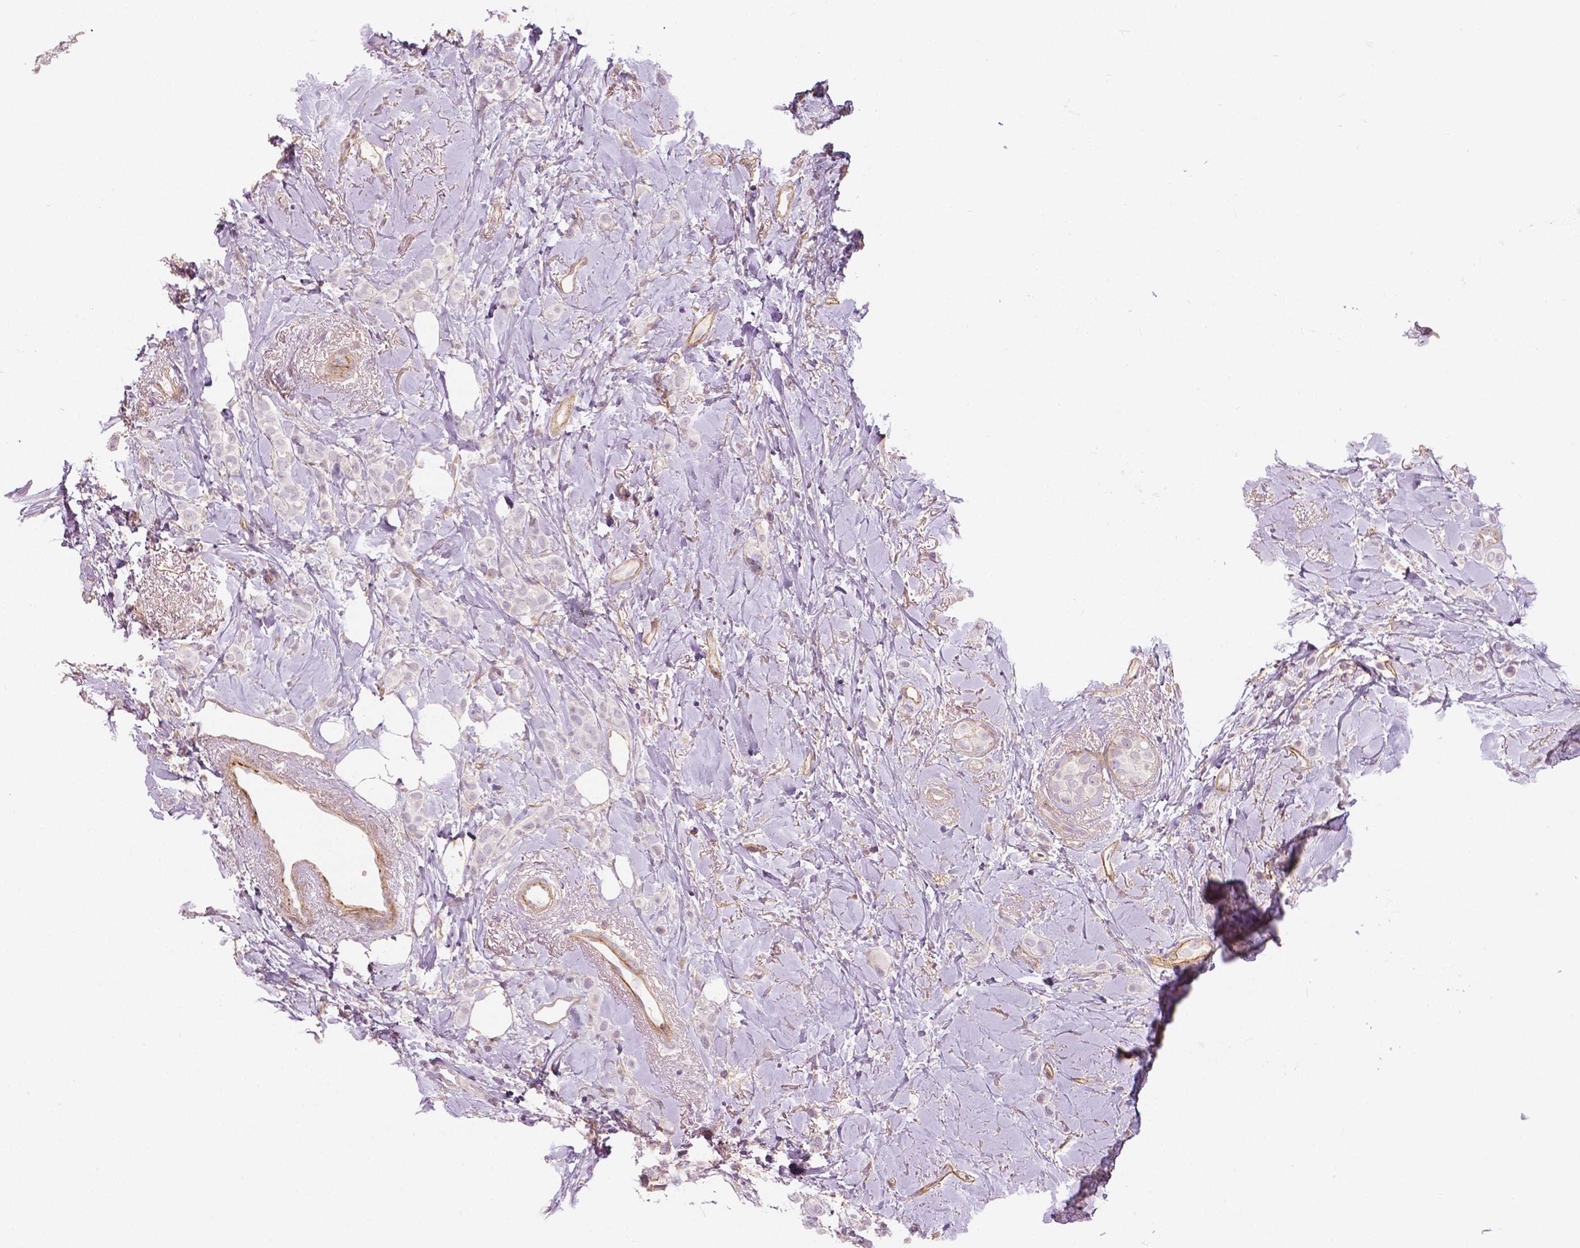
{"staining": {"intensity": "negative", "quantity": "none", "location": "none"}, "tissue": "breast cancer", "cell_type": "Tumor cells", "image_type": "cancer", "snomed": [{"axis": "morphology", "description": "Lobular carcinoma"}, {"axis": "topography", "description": "Breast"}], "caption": "Lobular carcinoma (breast) was stained to show a protein in brown. There is no significant expression in tumor cells.", "gene": "FLT1", "patient": {"sex": "female", "age": 66}}